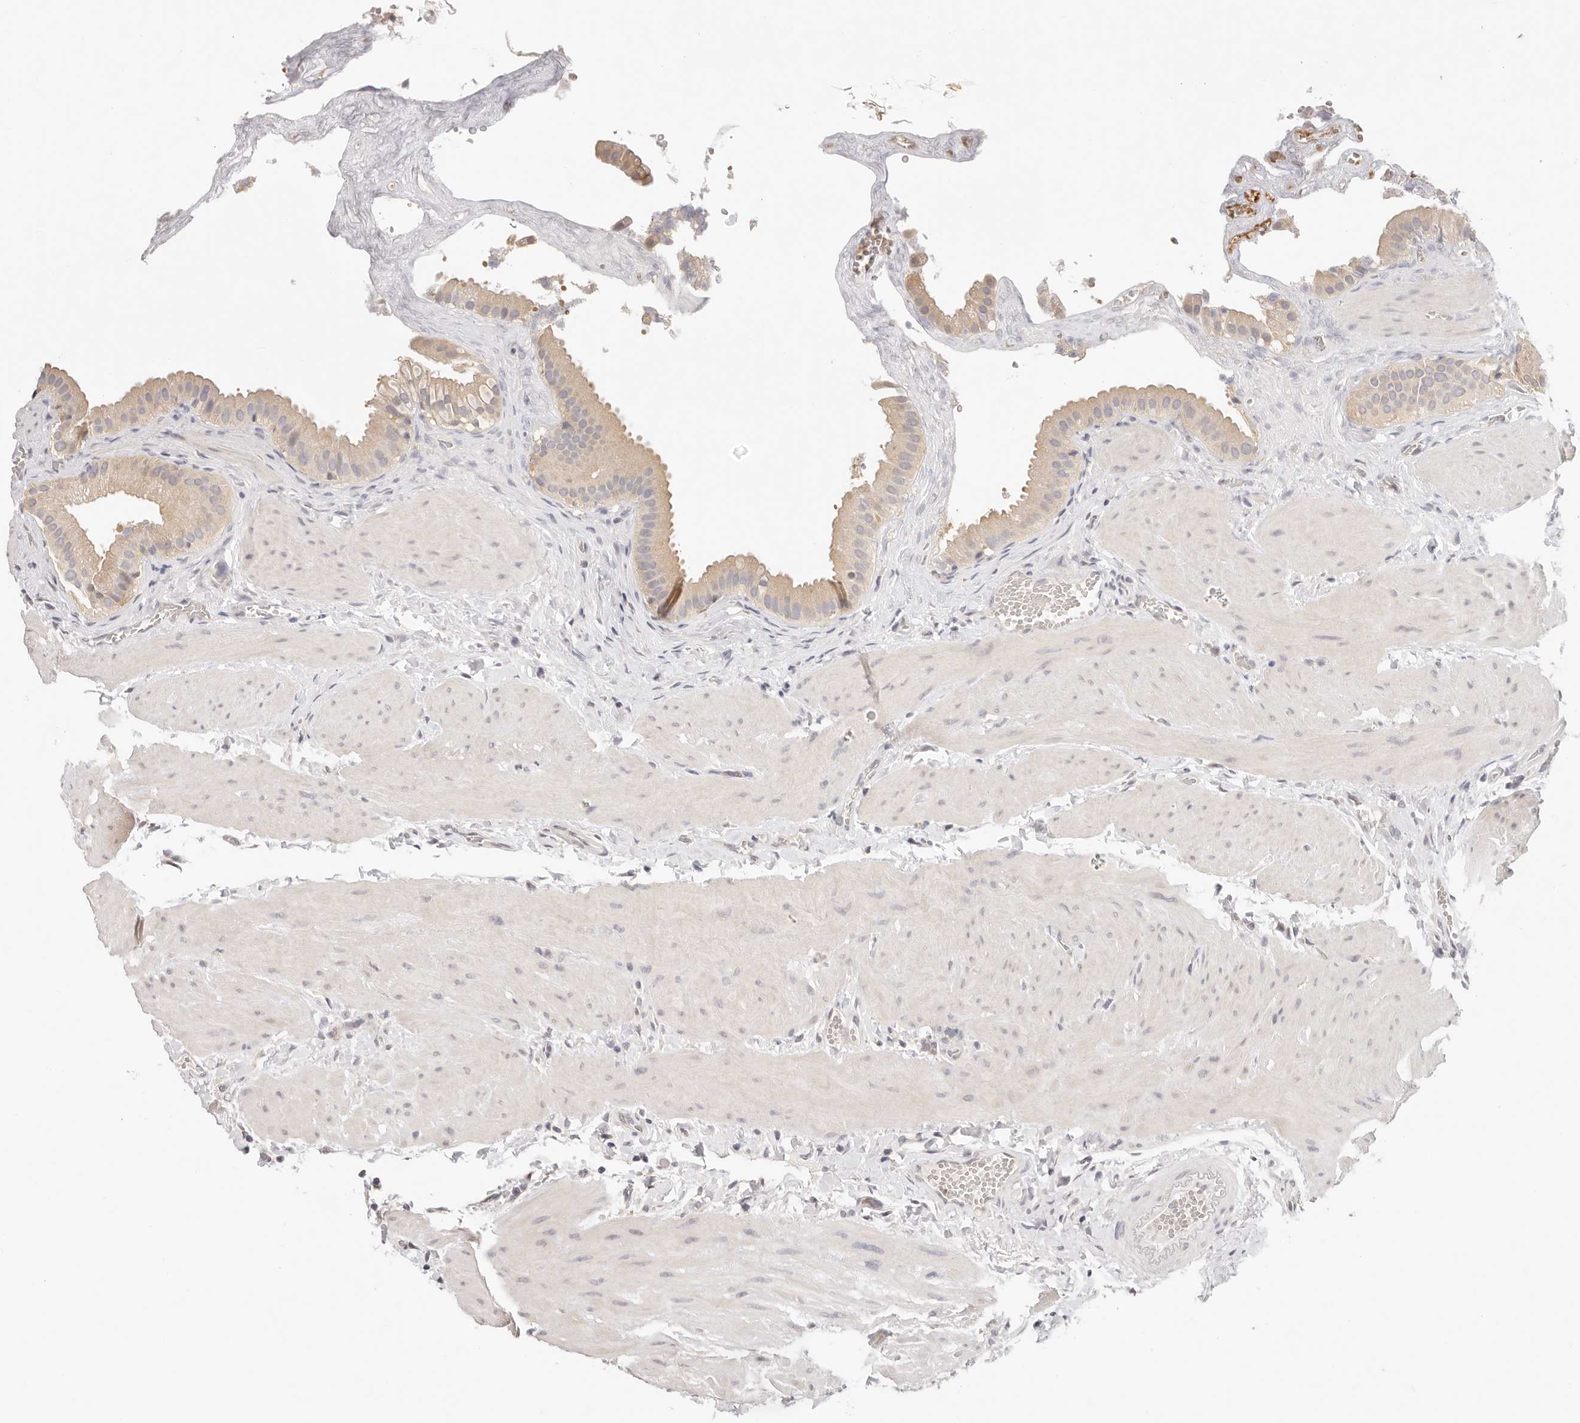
{"staining": {"intensity": "weak", "quantity": "<25%", "location": "cytoplasmic/membranous"}, "tissue": "gallbladder", "cell_type": "Glandular cells", "image_type": "normal", "snomed": [{"axis": "morphology", "description": "Normal tissue, NOS"}, {"axis": "topography", "description": "Gallbladder"}], "caption": "Gallbladder stained for a protein using immunohistochemistry shows no expression glandular cells.", "gene": "GGPS1", "patient": {"sex": "male", "age": 55}}